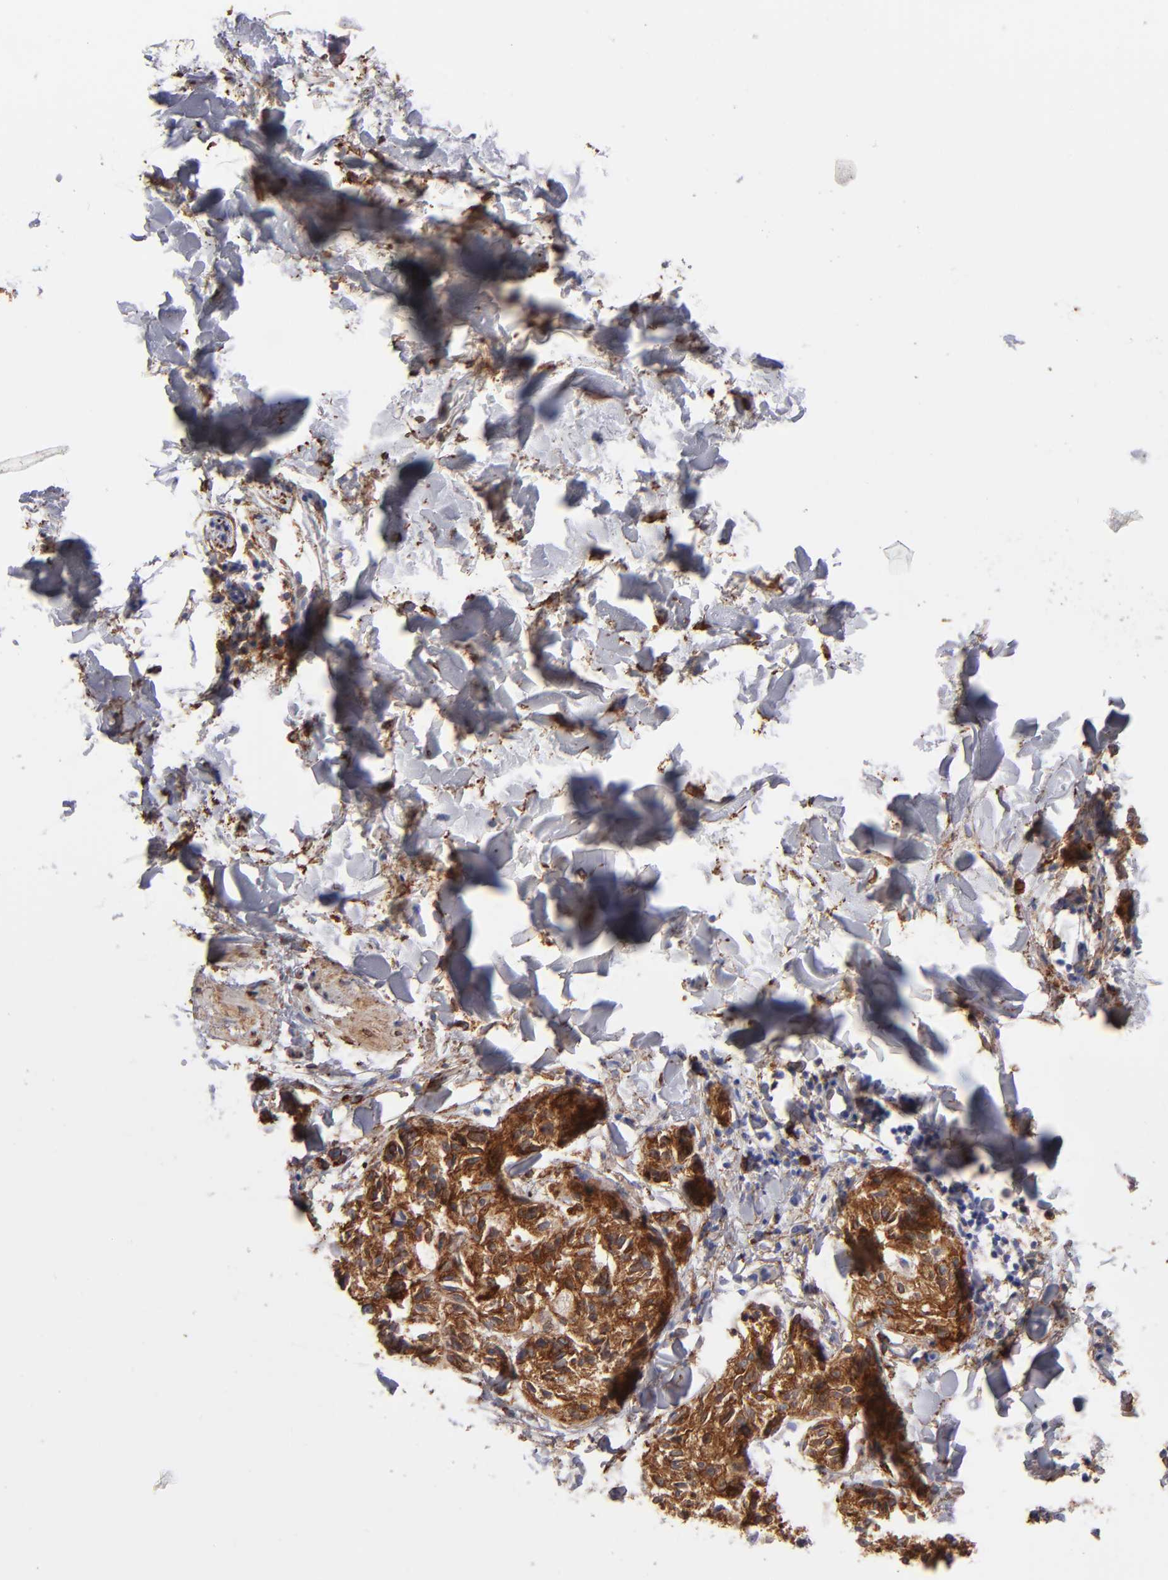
{"staining": {"intensity": "strong", "quantity": ">75%", "location": "cytoplasmic/membranous"}, "tissue": "melanoma", "cell_type": "Tumor cells", "image_type": "cancer", "snomed": [{"axis": "morphology", "description": "Malignant melanoma, Metastatic site"}, {"axis": "topography", "description": "Skin"}], "caption": "A photomicrograph showing strong cytoplasmic/membranous expression in approximately >75% of tumor cells in melanoma, as visualized by brown immunohistochemical staining.", "gene": "AHNAK2", "patient": {"sex": "female", "age": 66}}